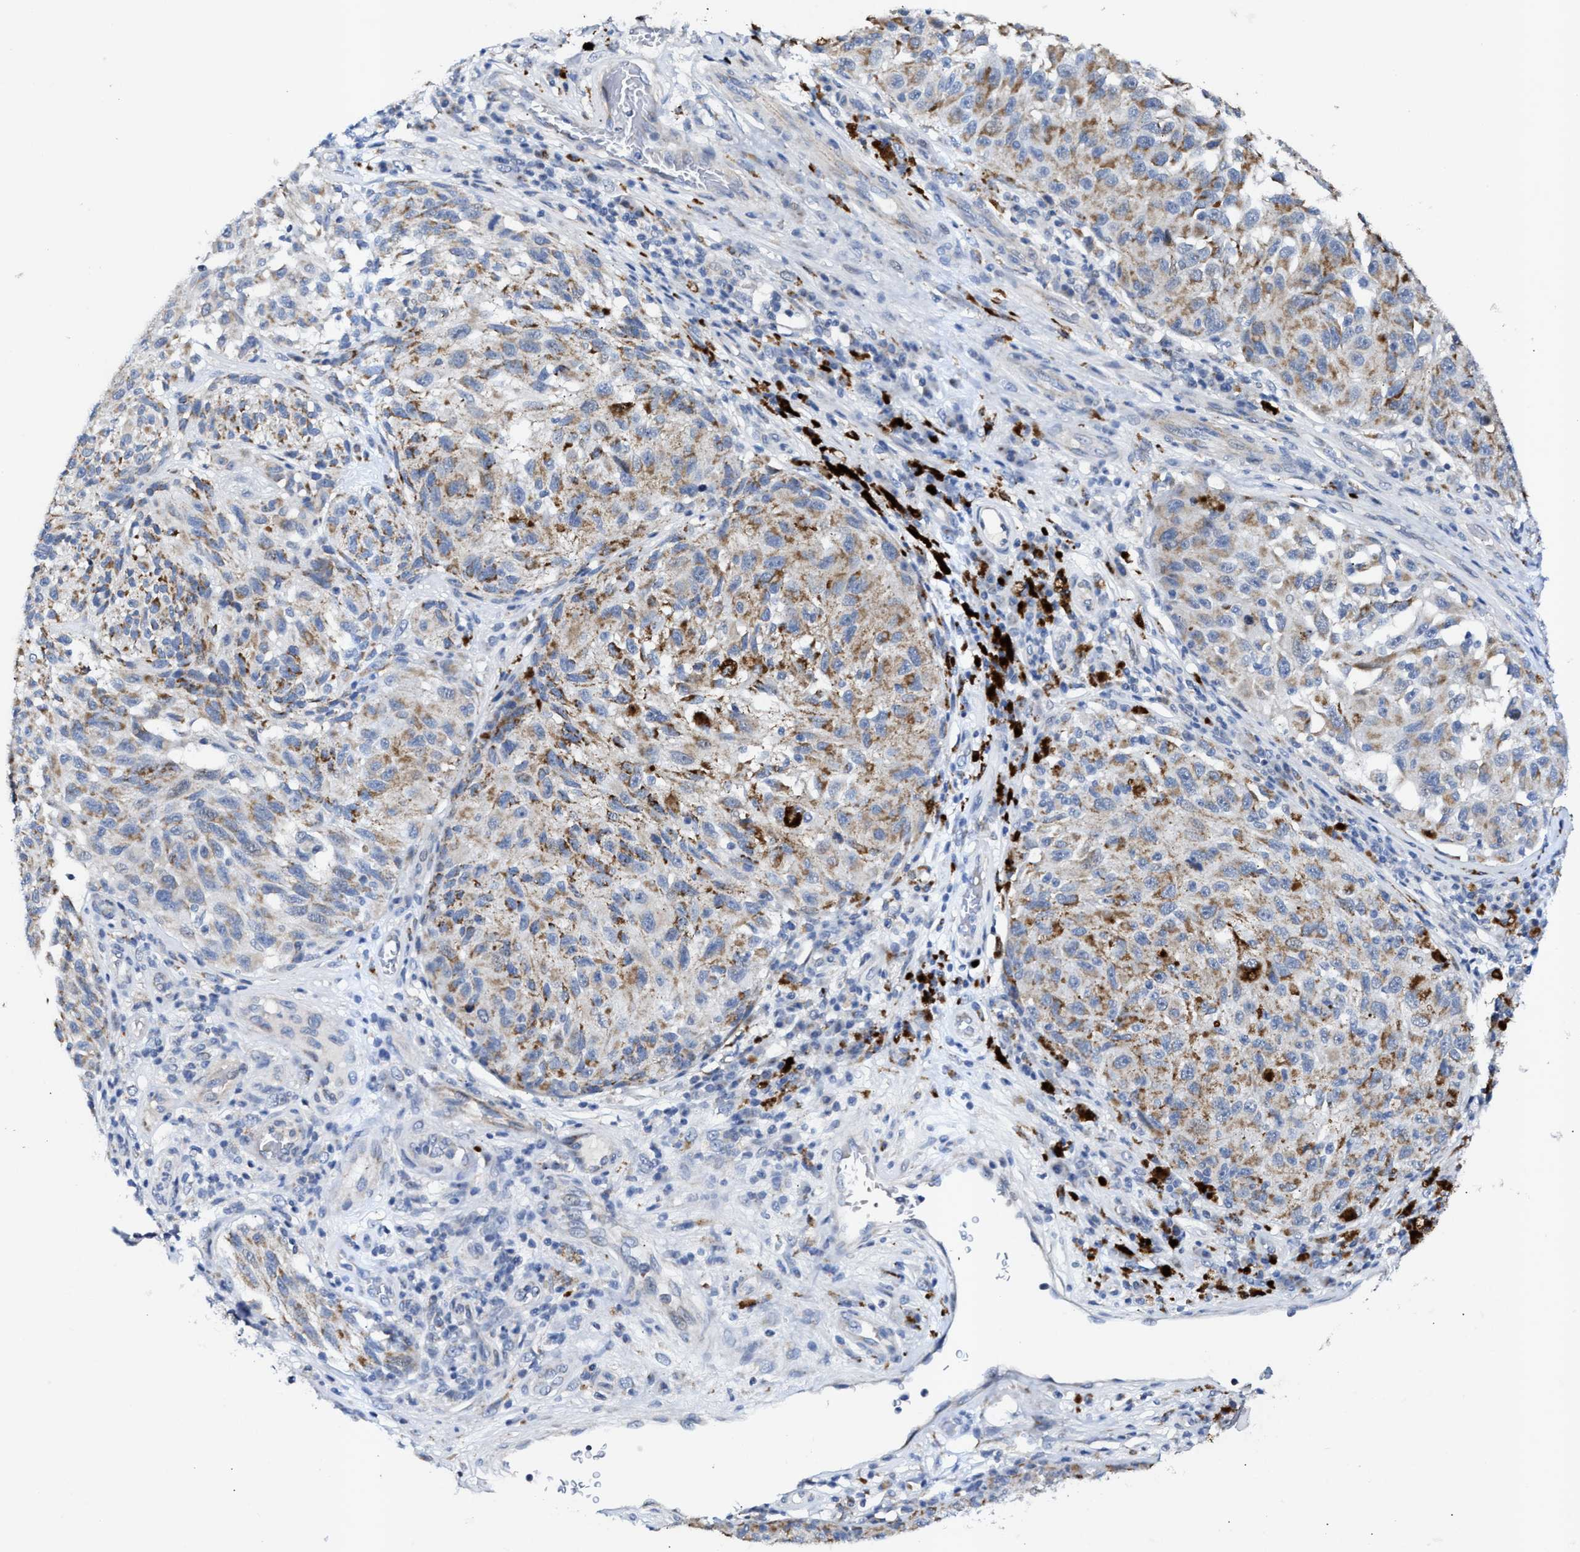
{"staining": {"intensity": "weak", "quantity": "25%-75%", "location": "cytoplasmic/membranous"}, "tissue": "melanoma", "cell_type": "Tumor cells", "image_type": "cancer", "snomed": [{"axis": "morphology", "description": "Malignant melanoma, NOS"}, {"axis": "topography", "description": "Skin"}], "caption": "Immunohistochemical staining of human malignant melanoma demonstrates weak cytoplasmic/membranous protein expression in approximately 25%-75% of tumor cells.", "gene": "JAG1", "patient": {"sex": "female", "age": 73}}